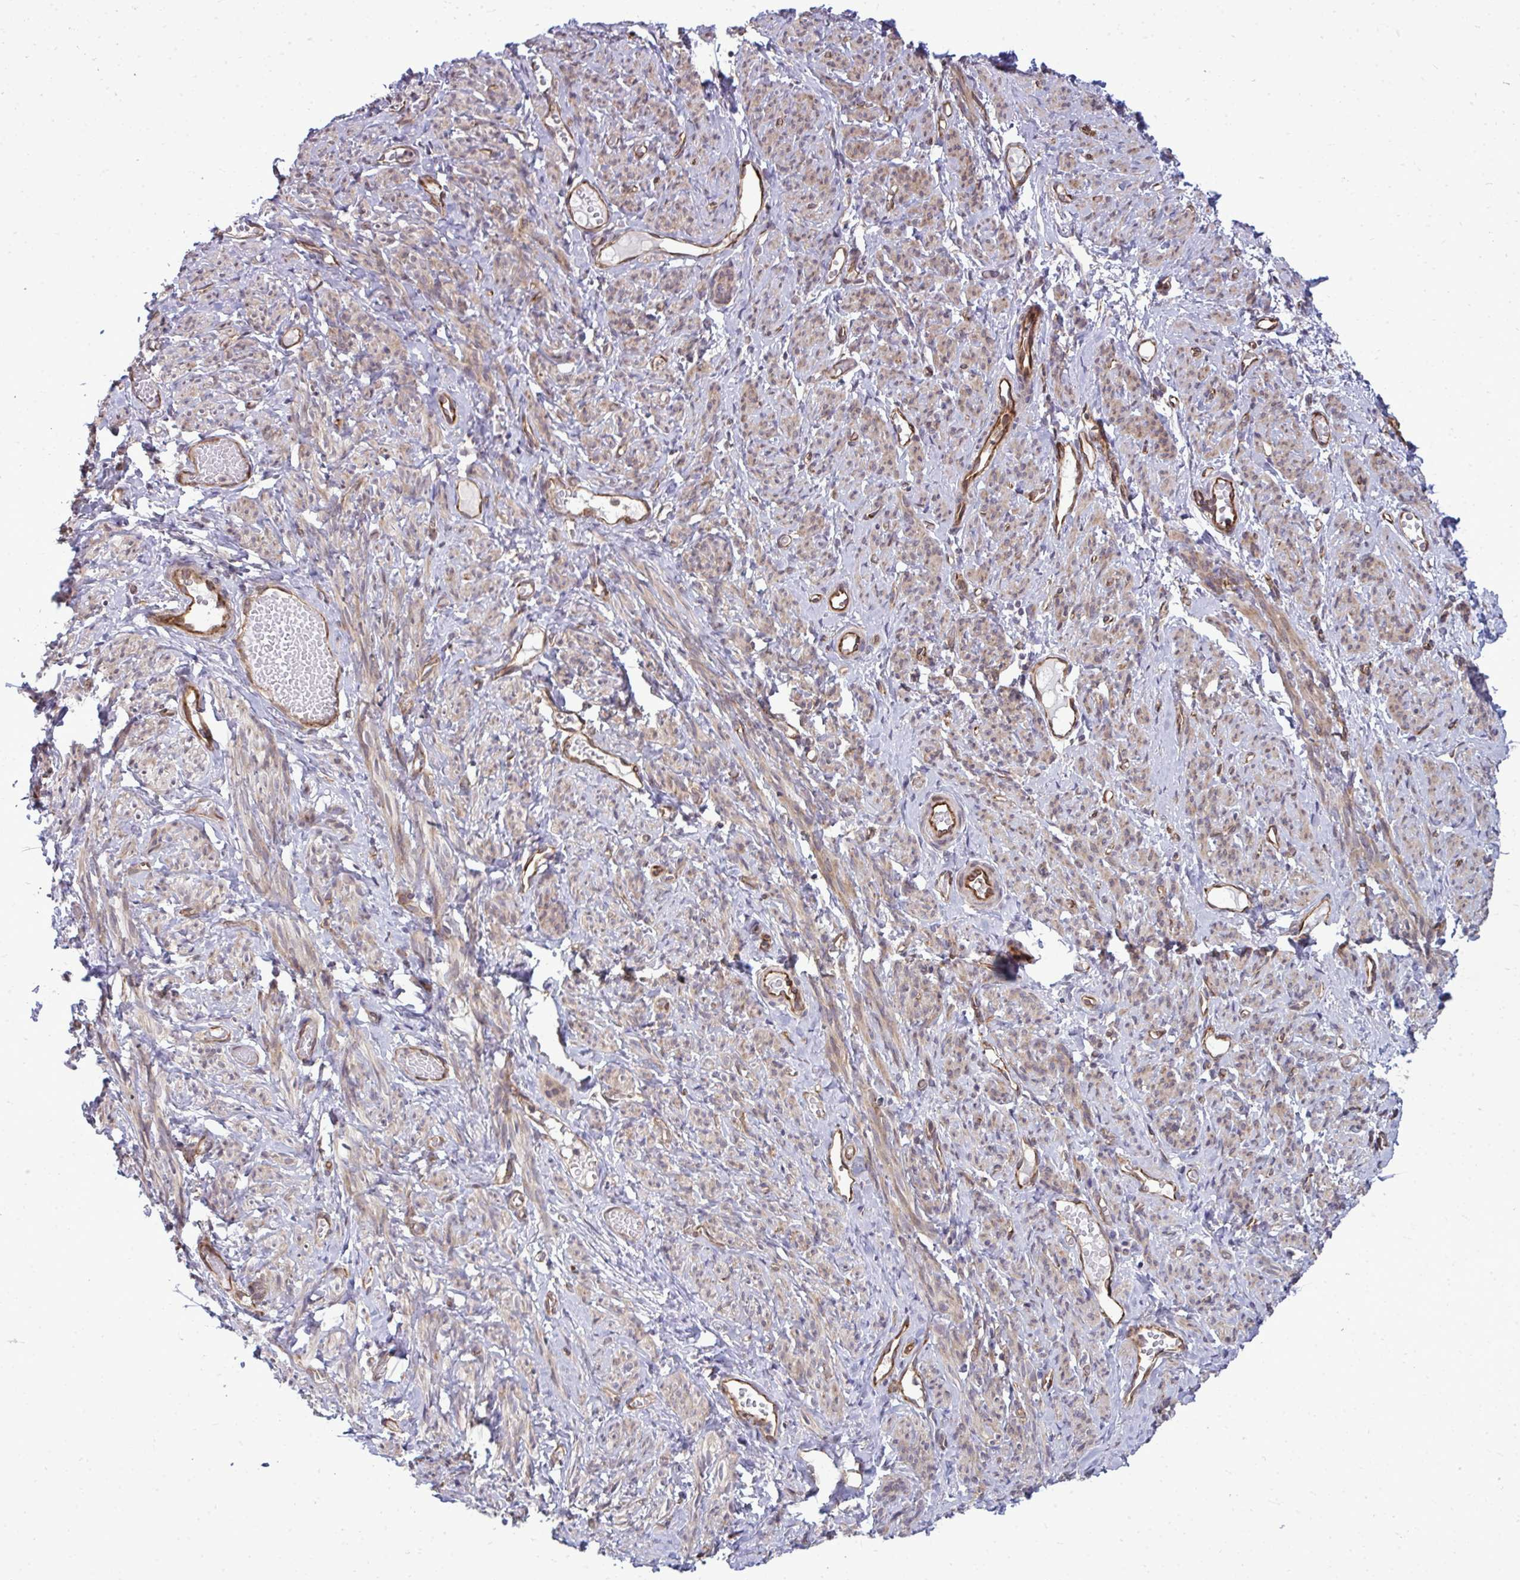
{"staining": {"intensity": "moderate", "quantity": ">75%", "location": "cytoplasmic/membranous,nuclear"}, "tissue": "smooth muscle", "cell_type": "Smooth muscle cells", "image_type": "normal", "snomed": [{"axis": "morphology", "description": "Normal tissue, NOS"}, {"axis": "topography", "description": "Smooth muscle"}], "caption": "Smooth muscle stained with DAB IHC shows medium levels of moderate cytoplasmic/membranous,nuclear expression in approximately >75% of smooth muscle cells. The protein of interest is shown in brown color, while the nuclei are stained blue.", "gene": "FUT10", "patient": {"sex": "female", "age": 65}}